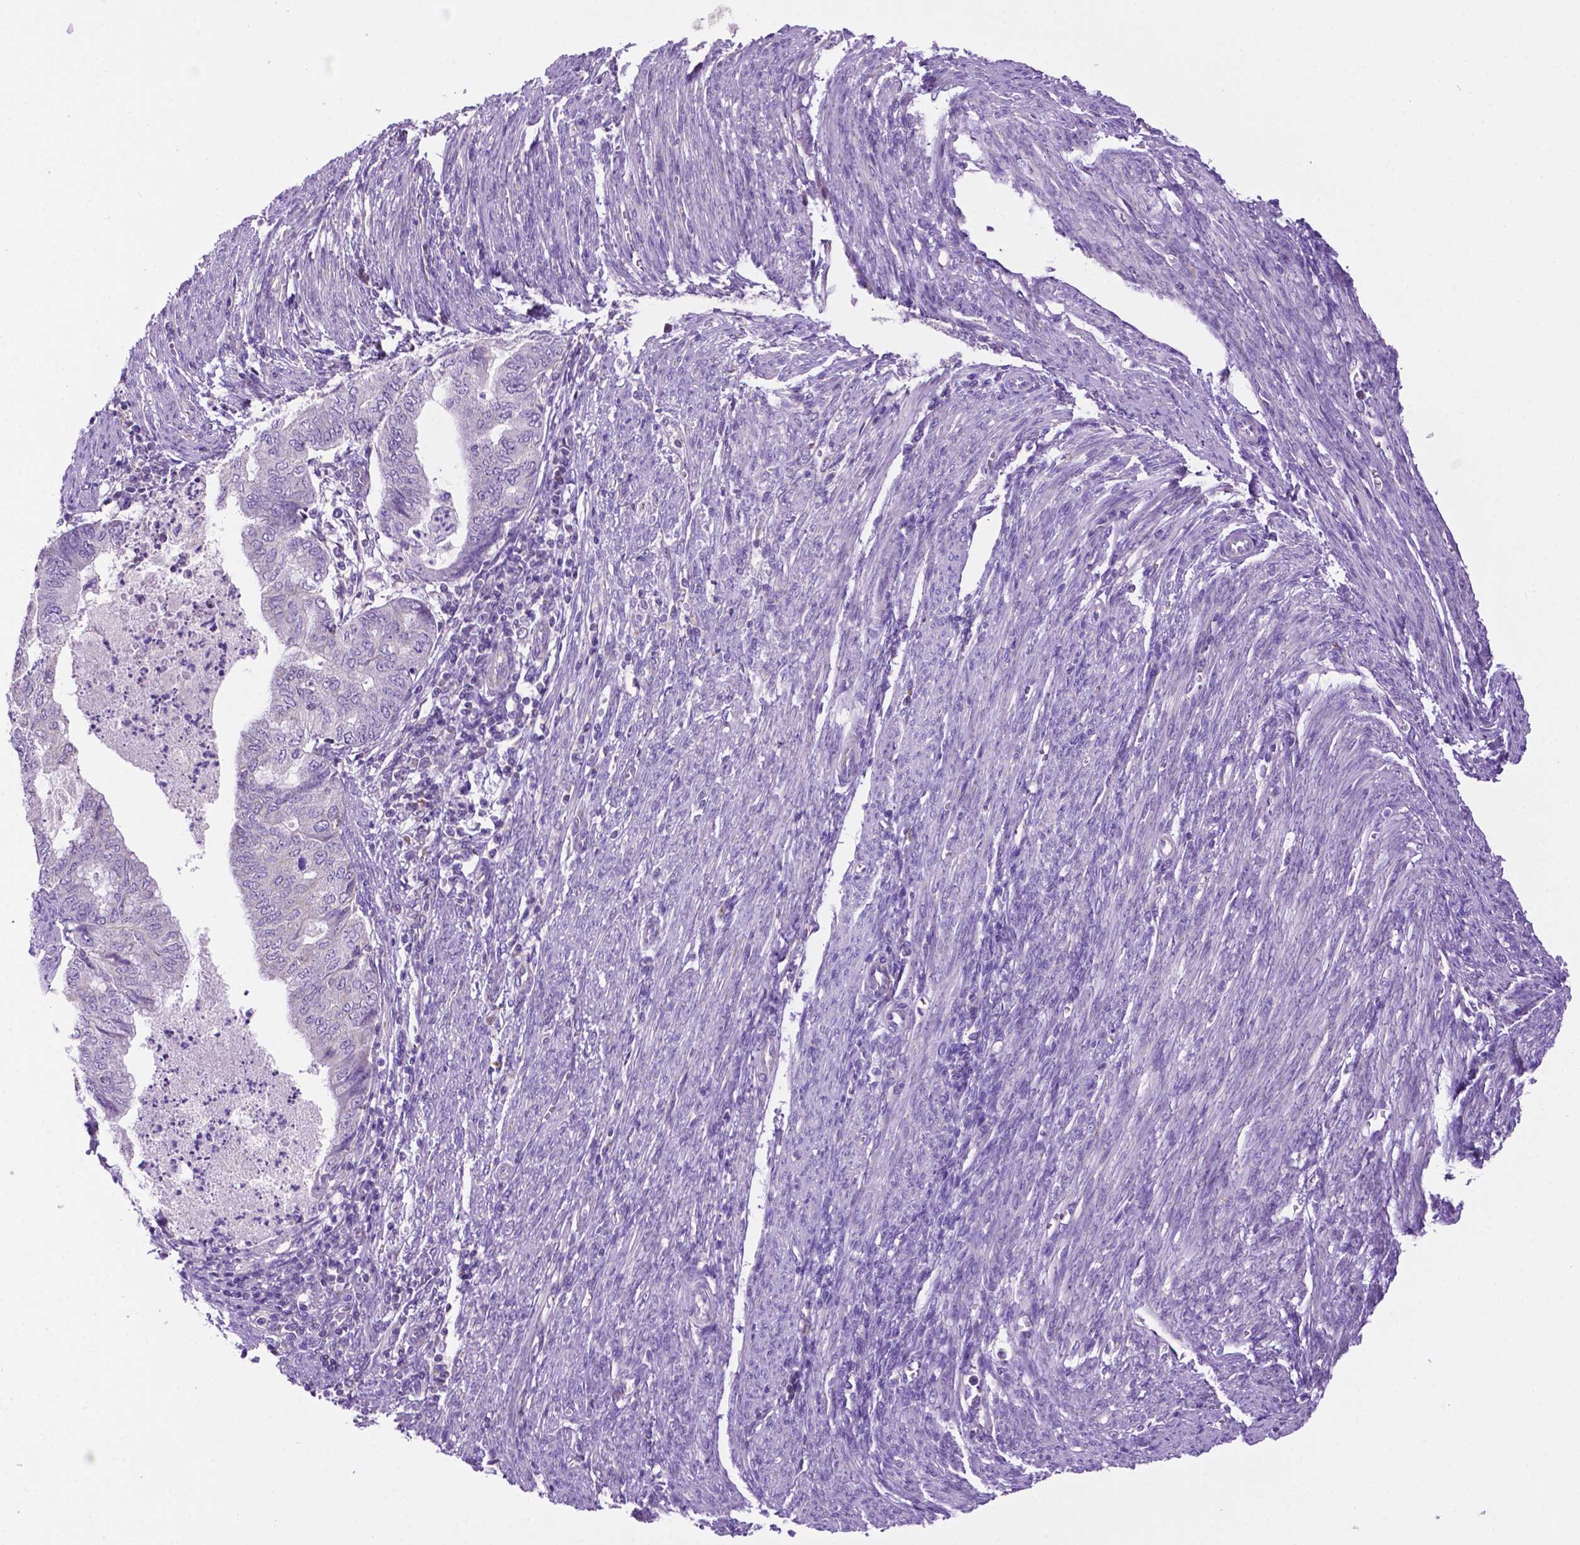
{"staining": {"intensity": "negative", "quantity": "none", "location": "none"}, "tissue": "endometrial cancer", "cell_type": "Tumor cells", "image_type": "cancer", "snomed": [{"axis": "morphology", "description": "Adenocarcinoma, NOS"}, {"axis": "topography", "description": "Endometrium"}], "caption": "Adenocarcinoma (endometrial) was stained to show a protein in brown. There is no significant positivity in tumor cells. (Brightfield microscopy of DAB IHC at high magnification).", "gene": "PHYHIP", "patient": {"sex": "female", "age": 79}}